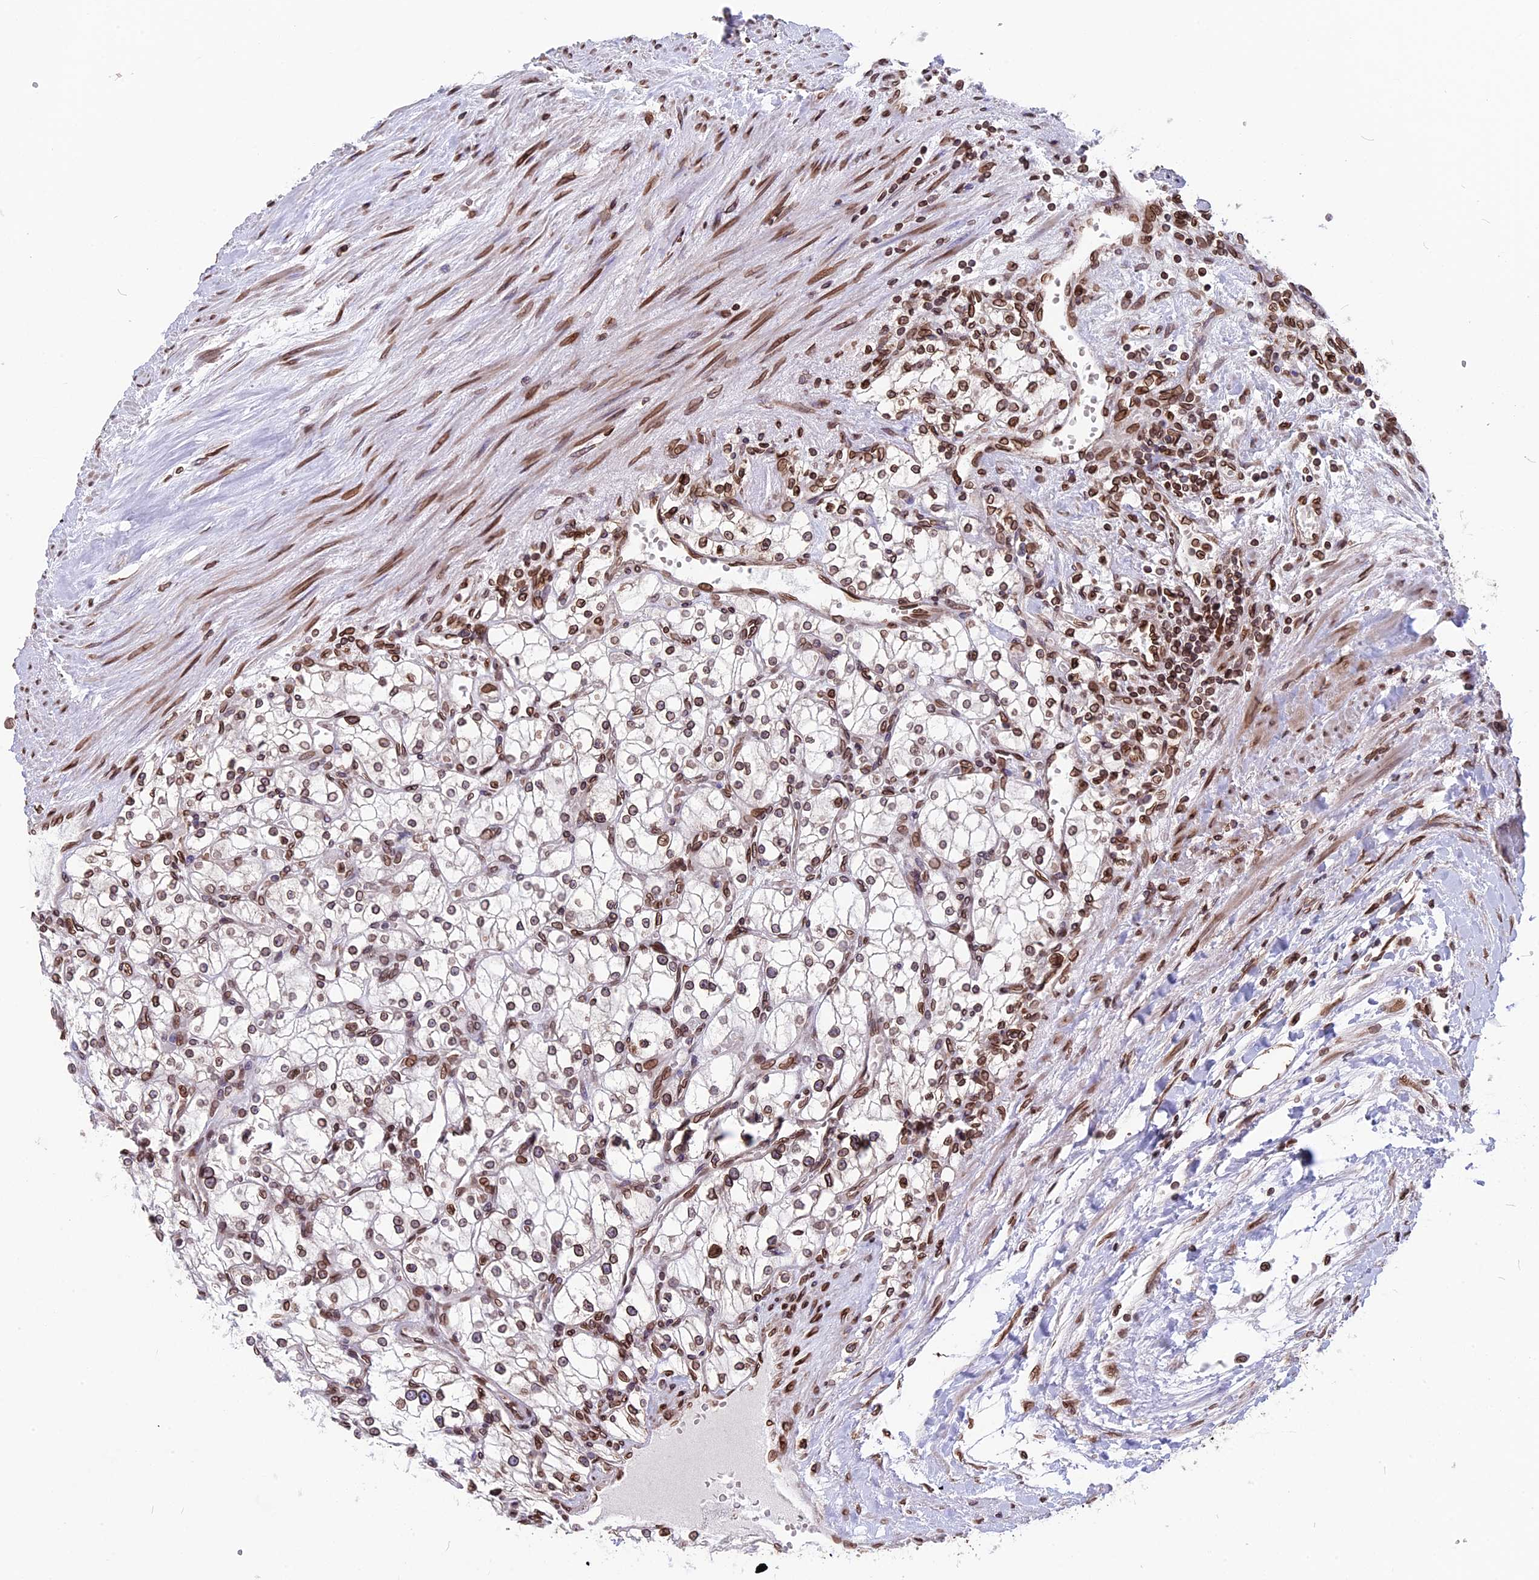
{"staining": {"intensity": "moderate", "quantity": ">75%", "location": "cytoplasmic/membranous,nuclear"}, "tissue": "renal cancer", "cell_type": "Tumor cells", "image_type": "cancer", "snomed": [{"axis": "morphology", "description": "Adenocarcinoma, NOS"}, {"axis": "topography", "description": "Kidney"}], "caption": "Tumor cells exhibit moderate cytoplasmic/membranous and nuclear expression in about >75% of cells in renal cancer (adenocarcinoma).", "gene": "PTCHD4", "patient": {"sex": "male", "age": 80}}